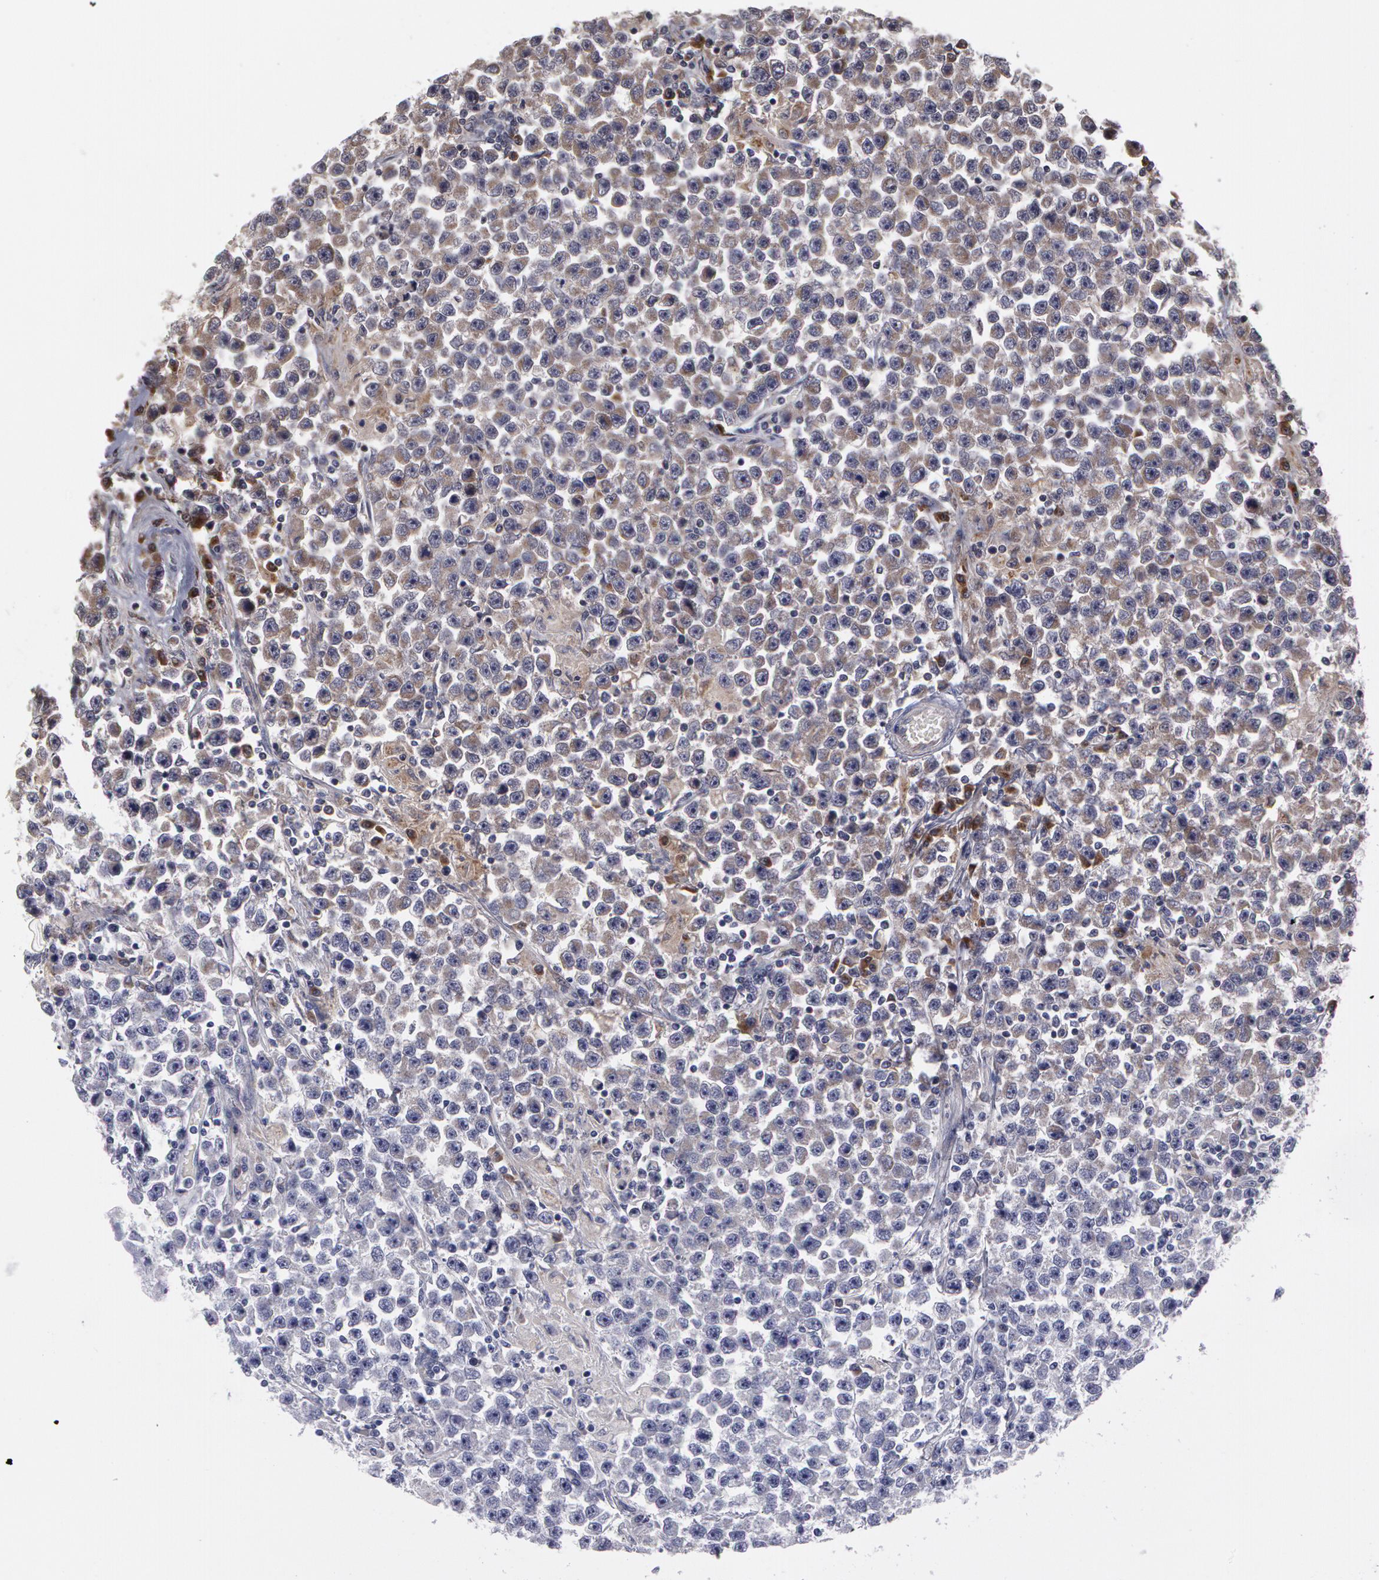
{"staining": {"intensity": "negative", "quantity": "none", "location": "none"}, "tissue": "testis cancer", "cell_type": "Tumor cells", "image_type": "cancer", "snomed": [{"axis": "morphology", "description": "Seminoma, NOS"}, {"axis": "topography", "description": "Testis"}], "caption": "There is no significant positivity in tumor cells of seminoma (testis). (Immunohistochemistry, brightfield microscopy, high magnification).", "gene": "STX5", "patient": {"sex": "male", "age": 33}}